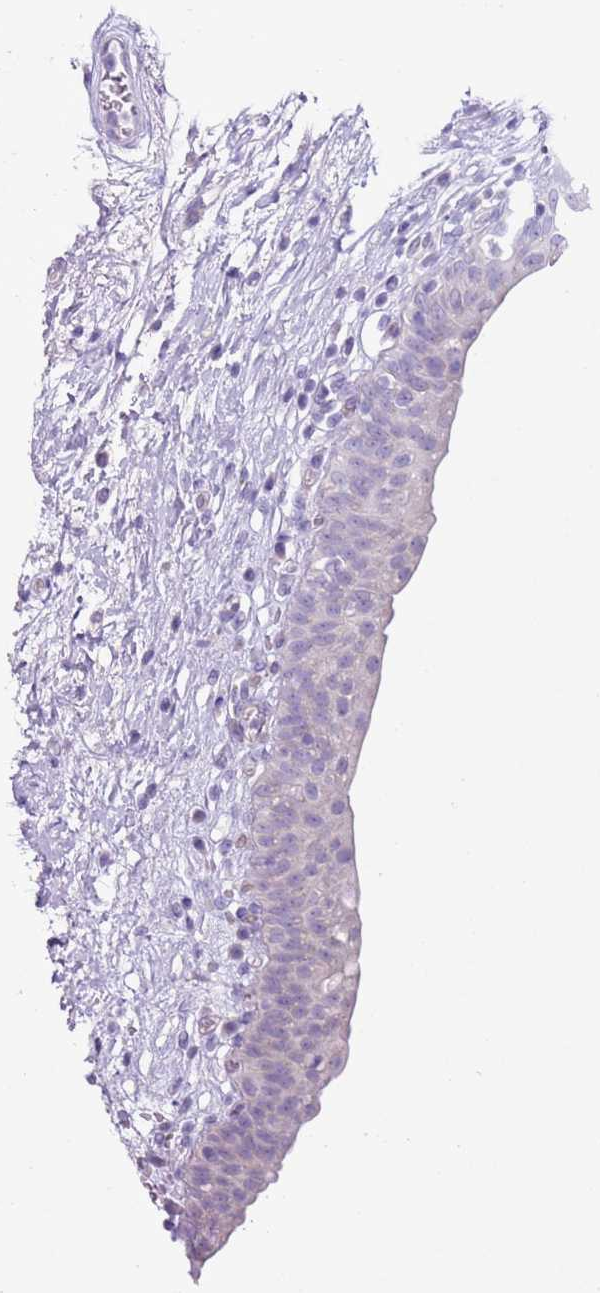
{"staining": {"intensity": "negative", "quantity": "none", "location": "none"}, "tissue": "urinary bladder", "cell_type": "Urothelial cells", "image_type": "normal", "snomed": [{"axis": "morphology", "description": "Normal tissue, NOS"}, {"axis": "topography", "description": "Urinary bladder"}], "caption": "Unremarkable urinary bladder was stained to show a protein in brown. There is no significant expression in urothelial cells. (Stains: DAB IHC with hematoxylin counter stain, Microscopy: brightfield microscopy at high magnification).", "gene": "ZNF239", "patient": {"sex": "male", "age": 83}}